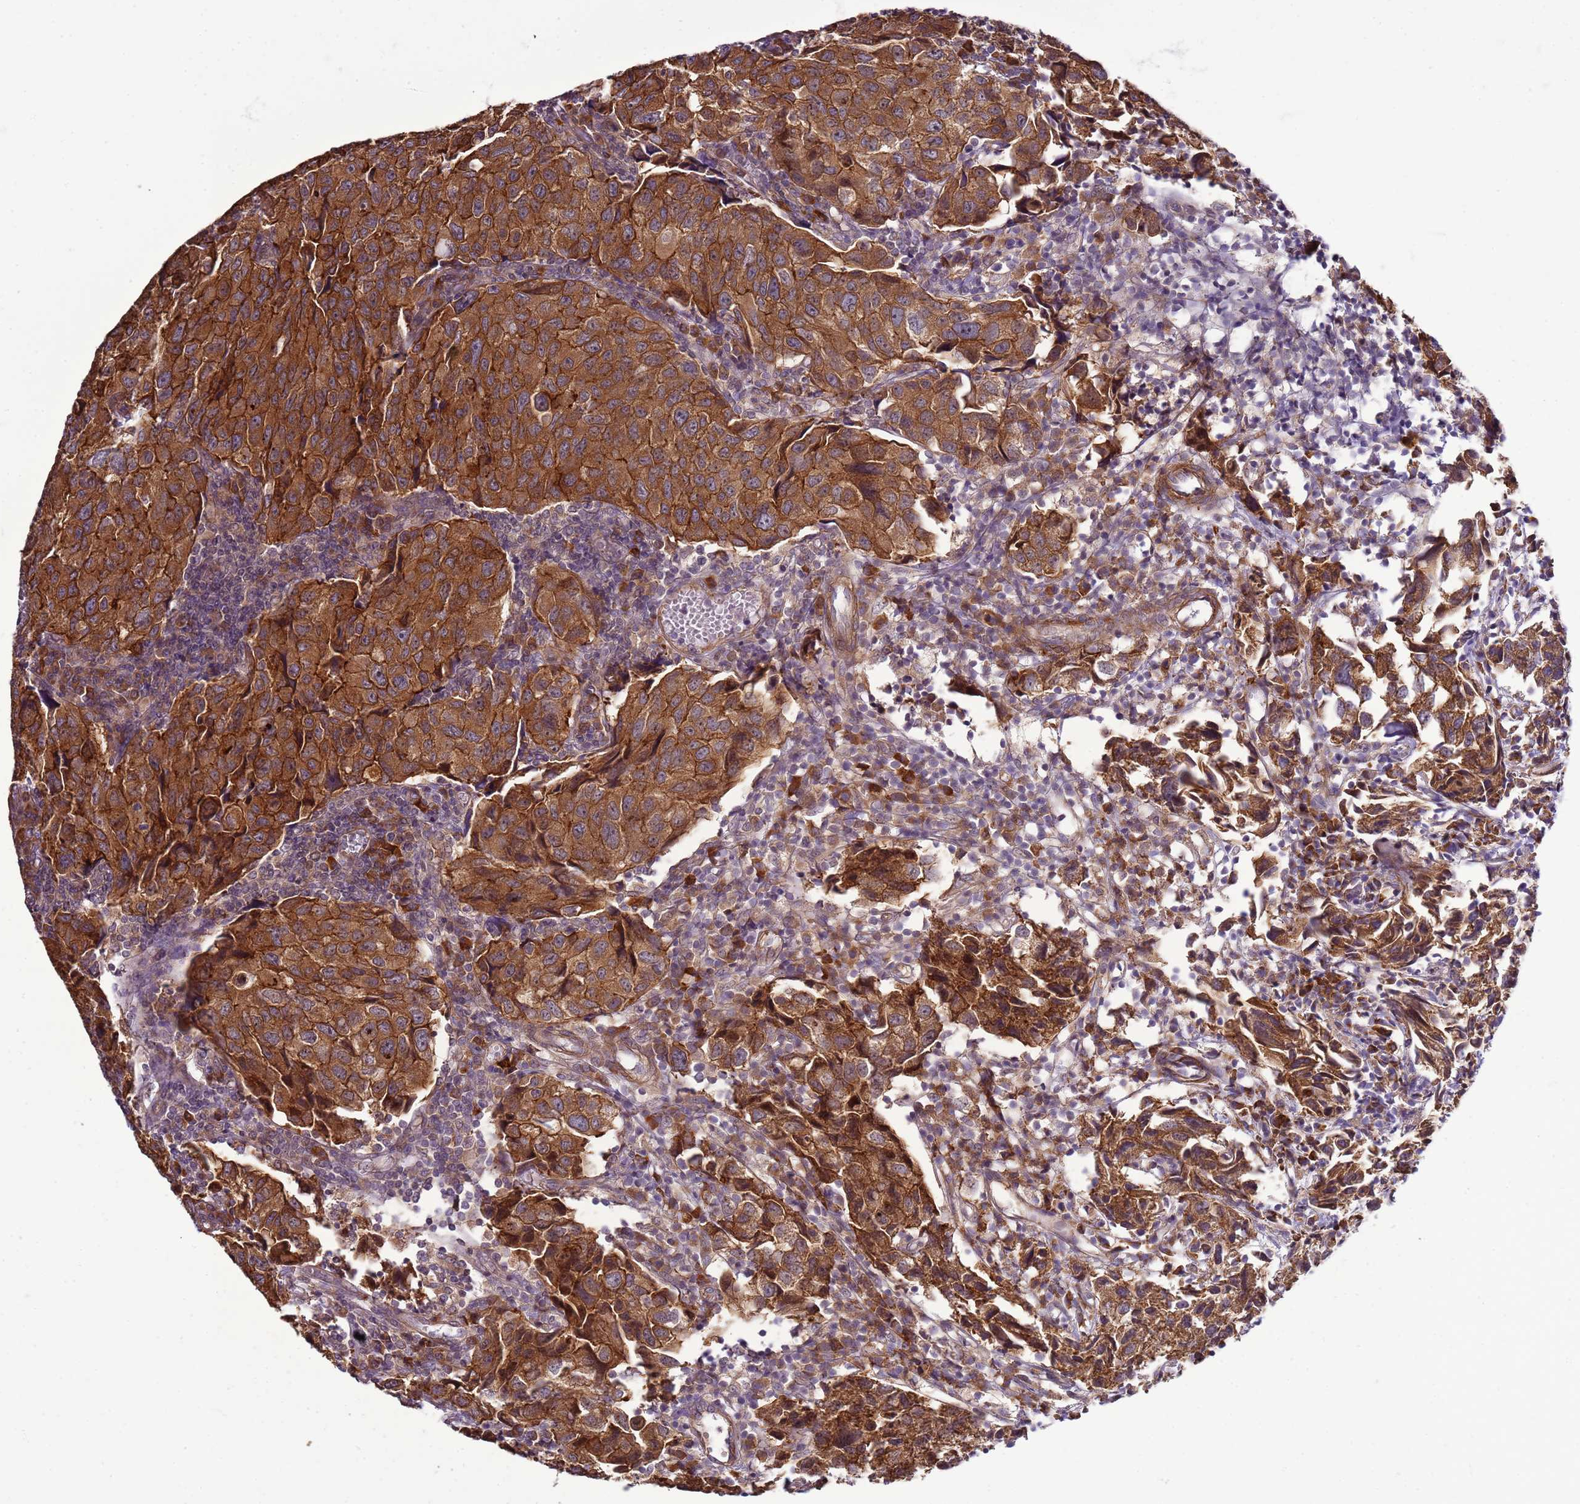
{"staining": {"intensity": "strong", "quantity": ">75%", "location": "cytoplasmic/membranous"}, "tissue": "urothelial cancer", "cell_type": "Tumor cells", "image_type": "cancer", "snomed": [{"axis": "morphology", "description": "Urothelial carcinoma, High grade"}, {"axis": "topography", "description": "Urinary bladder"}], "caption": "Protein expression analysis of human high-grade urothelial carcinoma reveals strong cytoplasmic/membranous staining in about >75% of tumor cells.", "gene": "GEN1", "patient": {"sex": "female", "age": 75}}